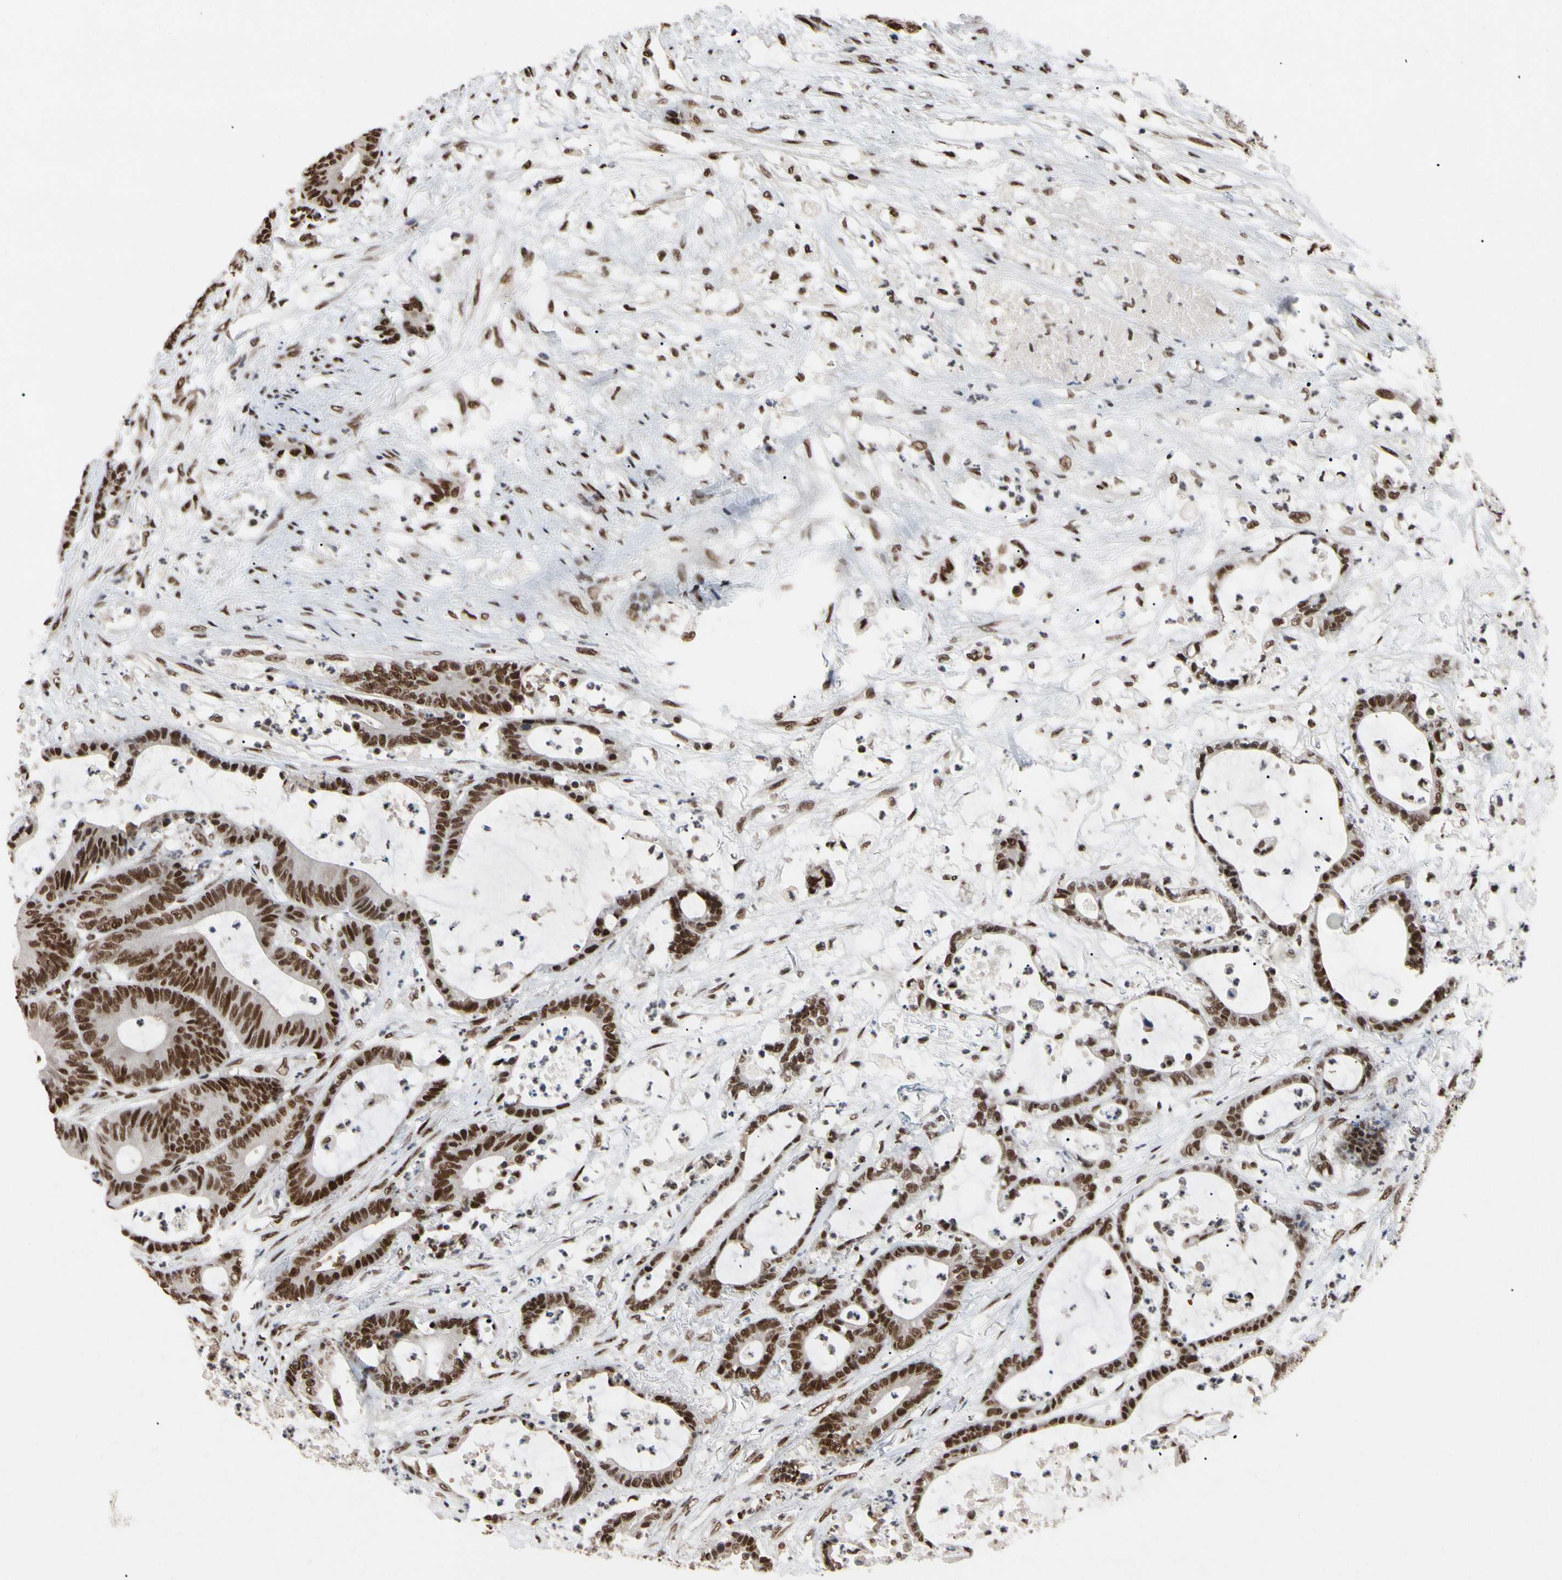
{"staining": {"intensity": "strong", "quantity": ">75%", "location": "nuclear"}, "tissue": "colorectal cancer", "cell_type": "Tumor cells", "image_type": "cancer", "snomed": [{"axis": "morphology", "description": "Adenocarcinoma, NOS"}, {"axis": "topography", "description": "Colon"}], "caption": "An image showing strong nuclear staining in about >75% of tumor cells in colorectal adenocarcinoma, as visualized by brown immunohistochemical staining.", "gene": "FAM98B", "patient": {"sex": "female", "age": 84}}